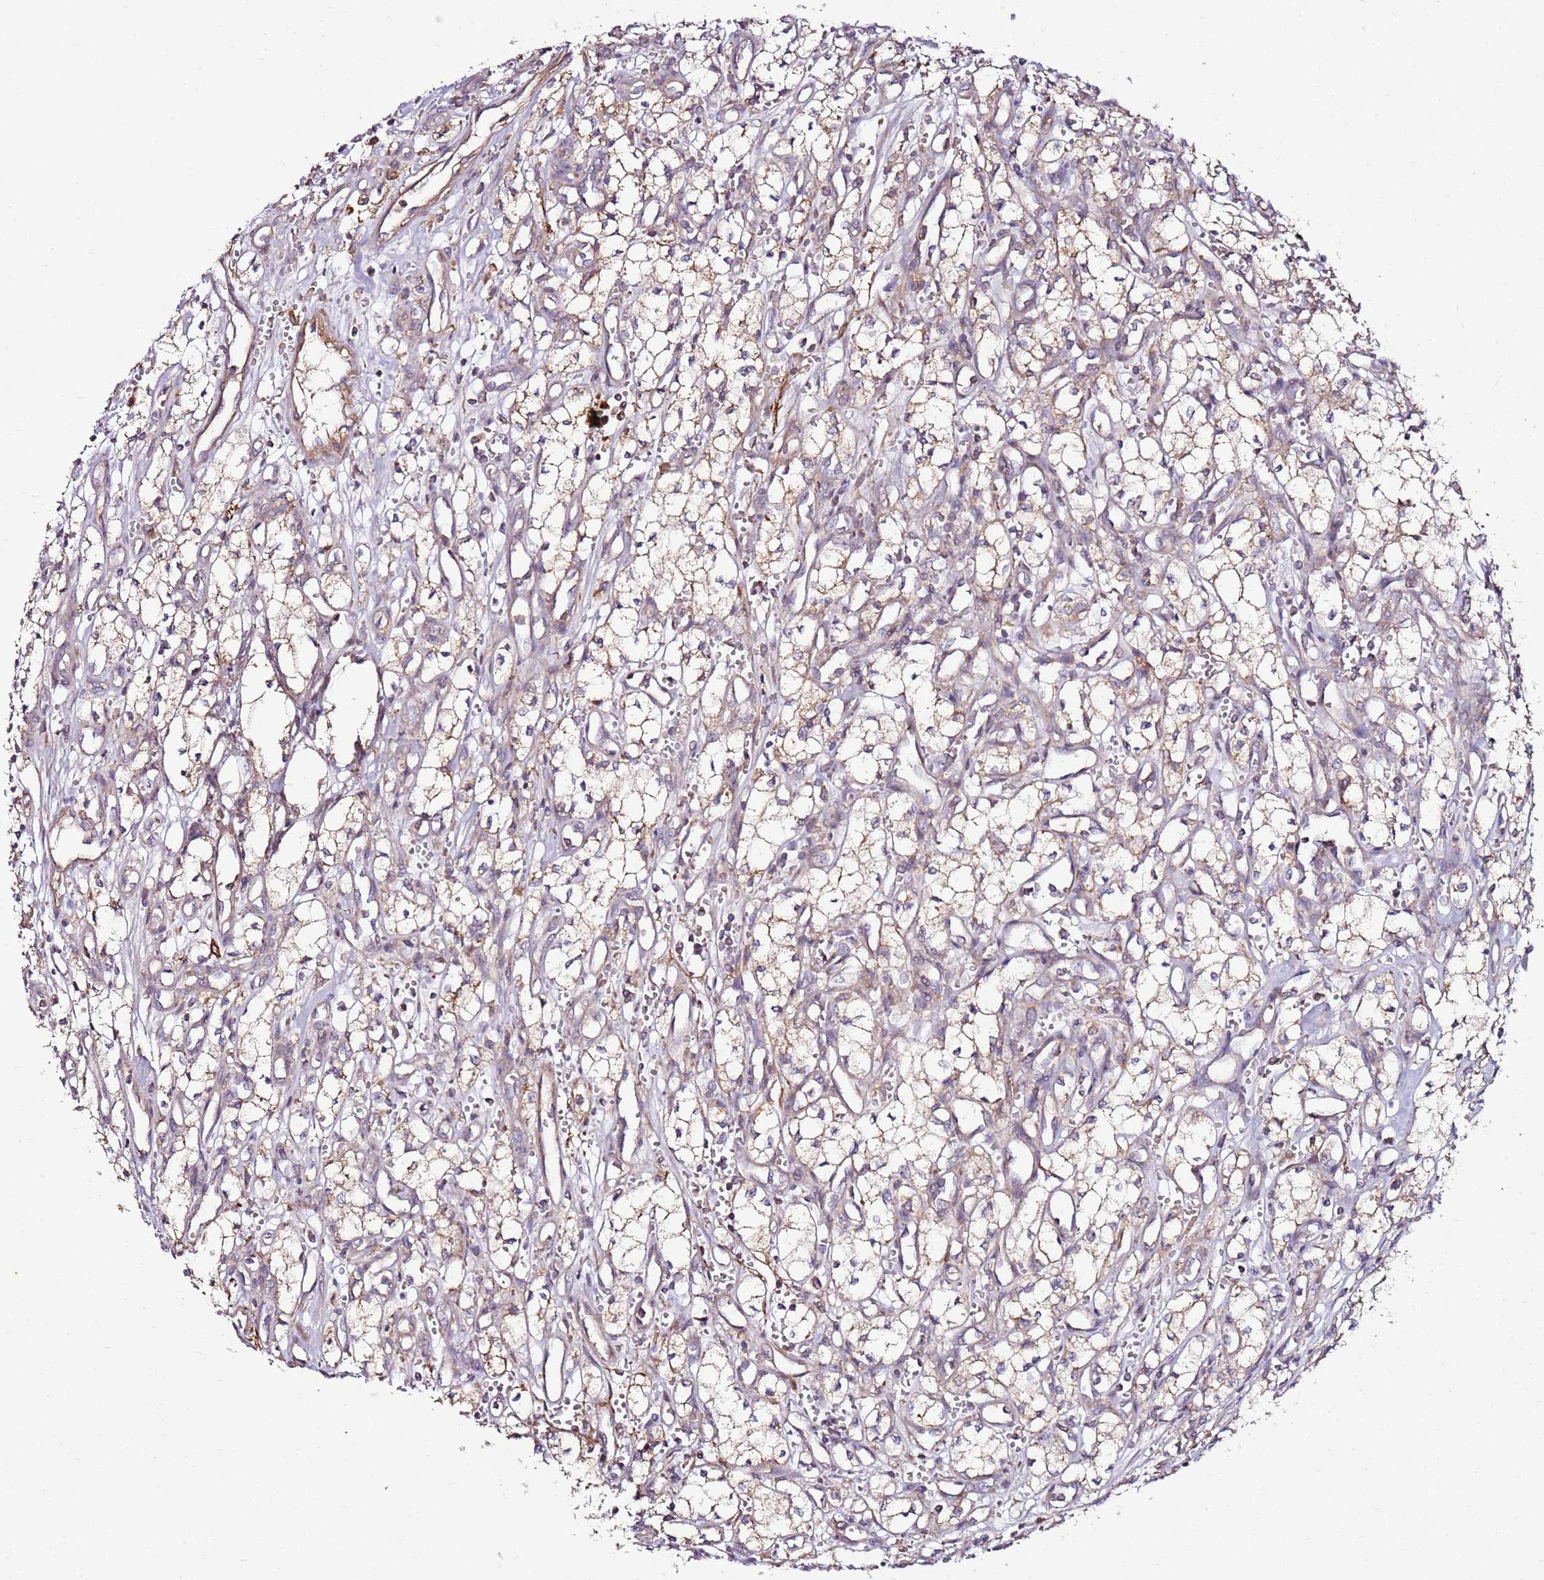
{"staining": {"intensity": "negative", "quantity": "none", "location": "none"}, "tissue": "renal cancer", "cell_type": "Tumor cells", "image_type": "cancer", "snomed": [{"axis": "morphology", "description": "Adenocarcinoma, NOS"}, {"axis": "topography", "description": "Kidney"}], "caption": "Immunohistochemical staining of renal adenocarcinoma exhibits no significant expression in tumor cells.", "gene": "KRTAP21-3", "patient": {"sex": "male", "age": 59}}